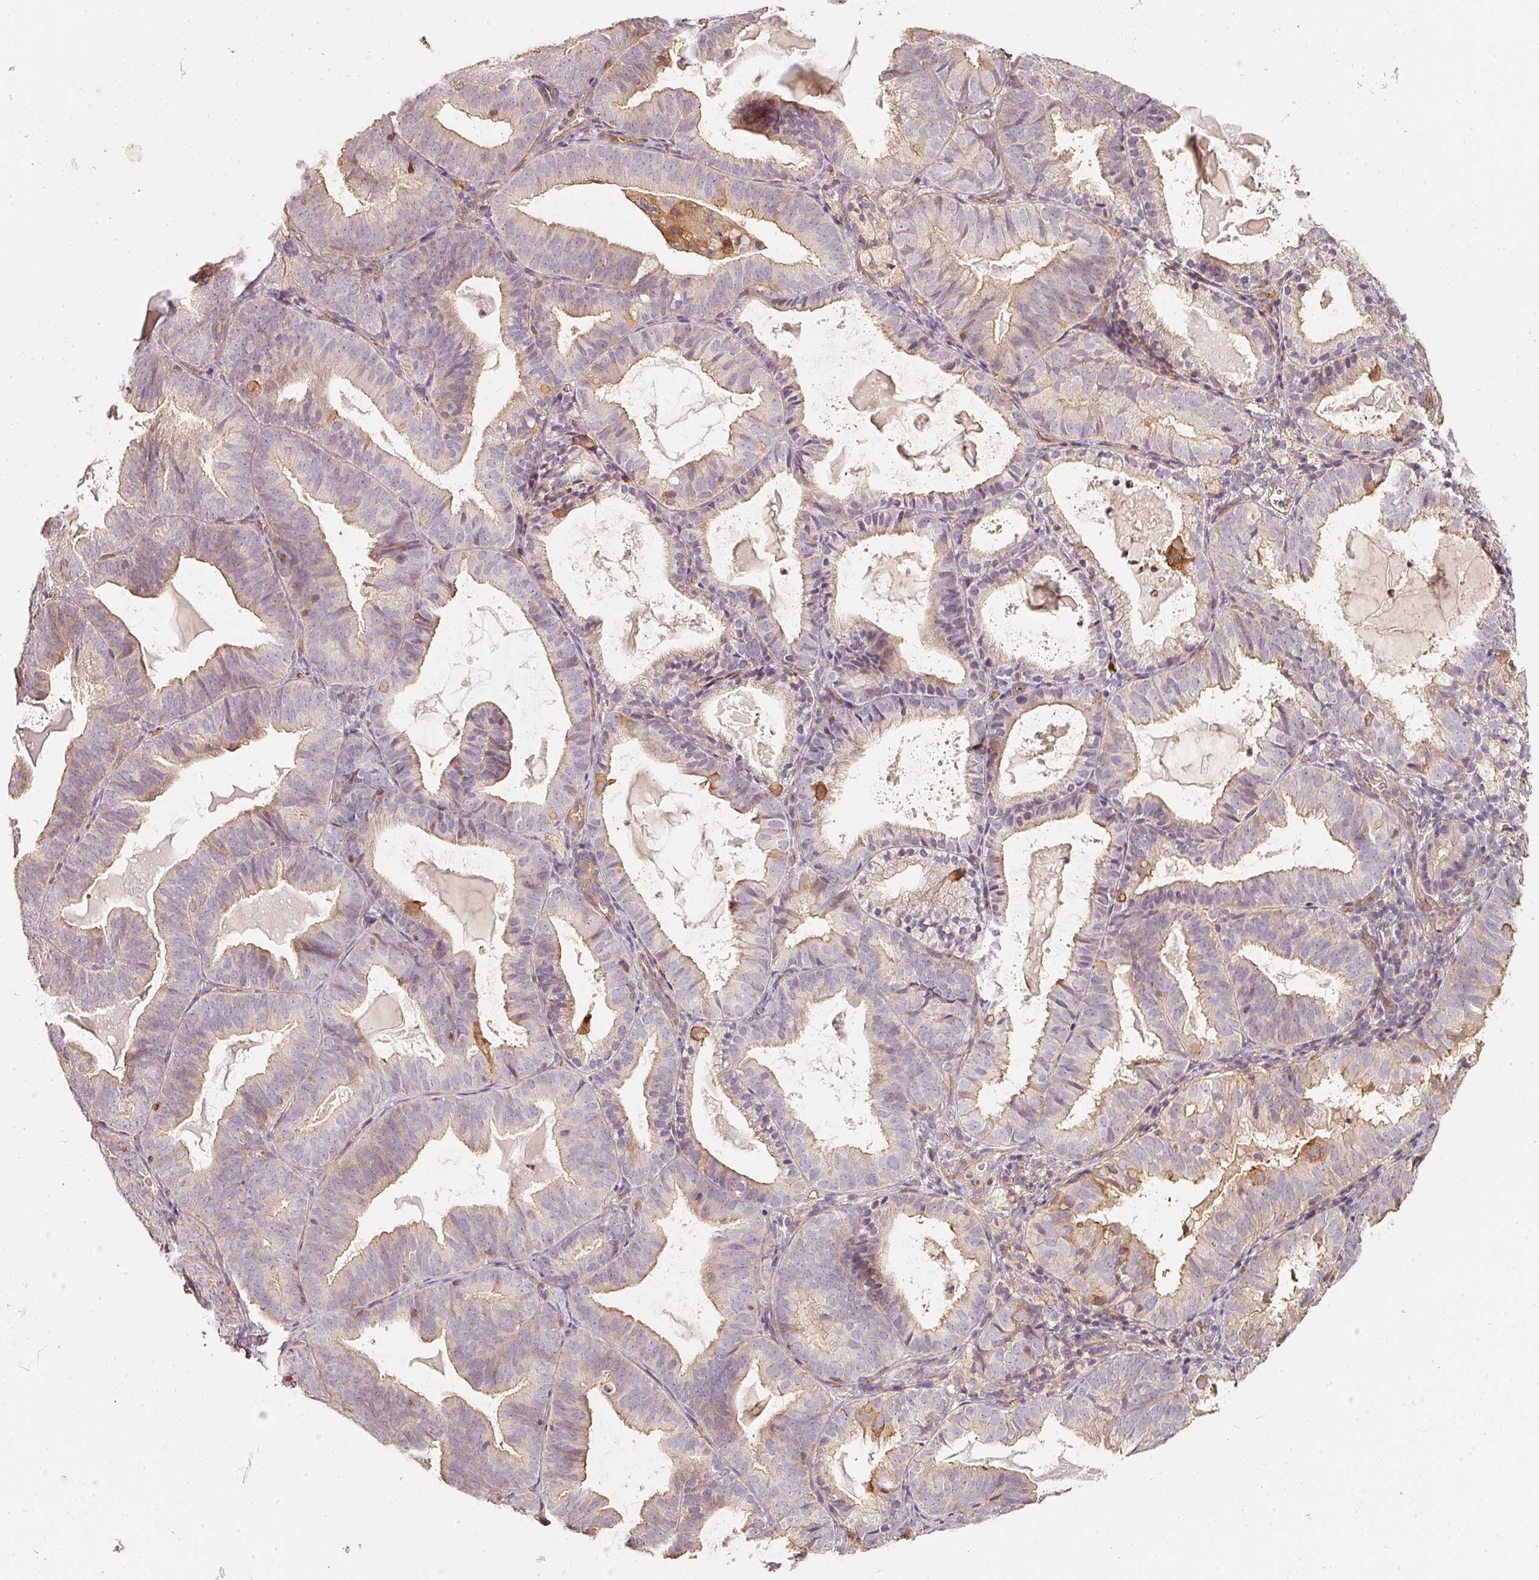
{"staining": {"intensity": "moderate", "quantity": "25%-75%", "location": "cytoplasmic/membranous"}, "tissue": "endometrial cancer", "cell_type": "Tumor cells", "image_type": "cancer", "snomed": [{"axis": "morphology", "description": "Adenocarcinoma, NOS"}, {"axis": "topography", "description": "Endometrium"}], "caption": "Tumor cells demonstrate moderate cytoplasmic/membranous staining in approximately 25%-75% of cells in endometrial cancer. The staining was performed using DAB, with brown indicating positive protein expression. Nuclei are stained blue with hematoxylin.", "gene": "CEP95", "patient": {"sex": "female", "age": 80}}